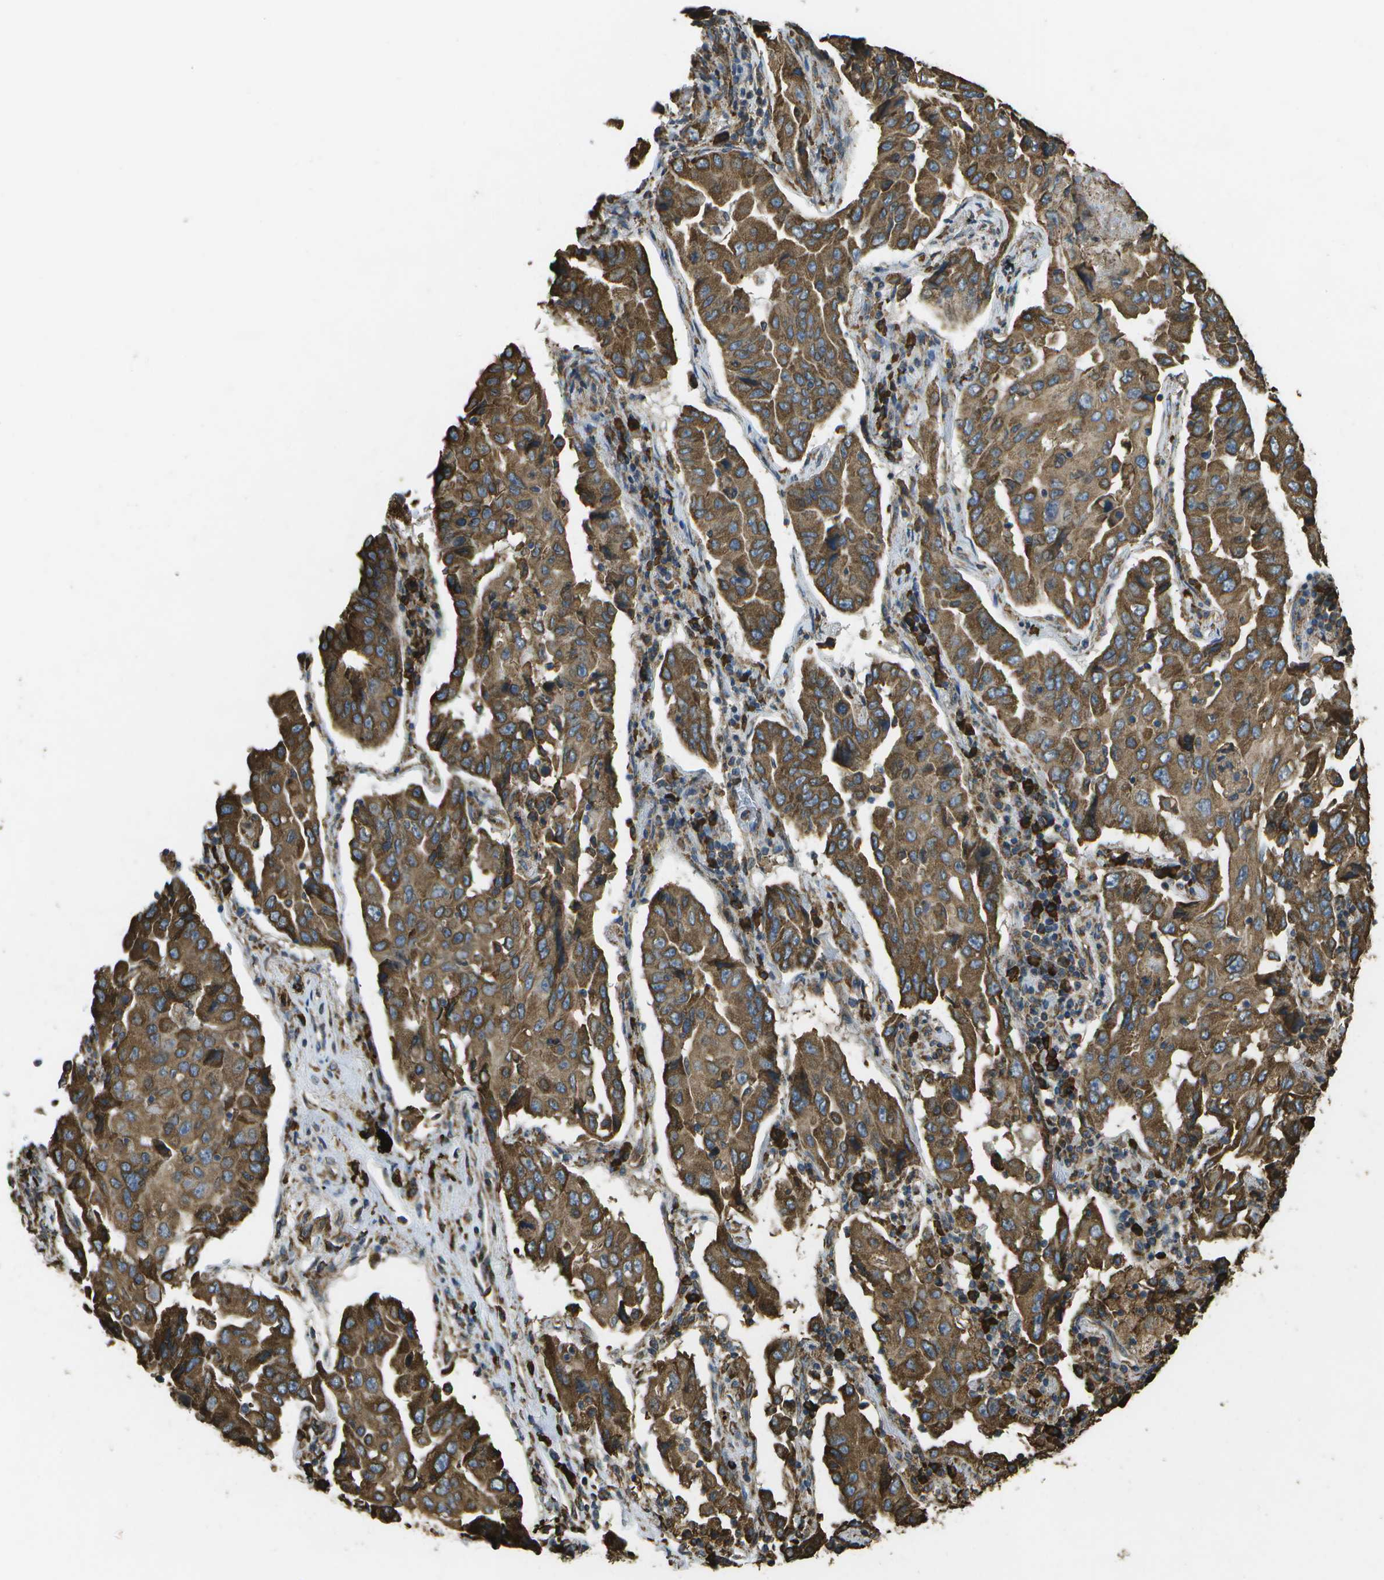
{"staining": {"intensity": "moderate", "quantity": ">75%", "location": "cytoplasmic/membranous"}, "tissue": "lung cancer", "cell_type": "Tumor cells", "image_type": "cancer", "snomed": [{"axis": "morphology", "description": "Adenocarcinoma, NOS"}, {"axis": "topography", "description": "Lung"}], "caption": "Protein expression analysis of human lung cancer (adenocarcinoma) reveals moderate cytoplasmic/membranous expression in about >75% of tumor cells.", "gene": "PDIA4", "patient": {"sex": "female", "age": 65}}